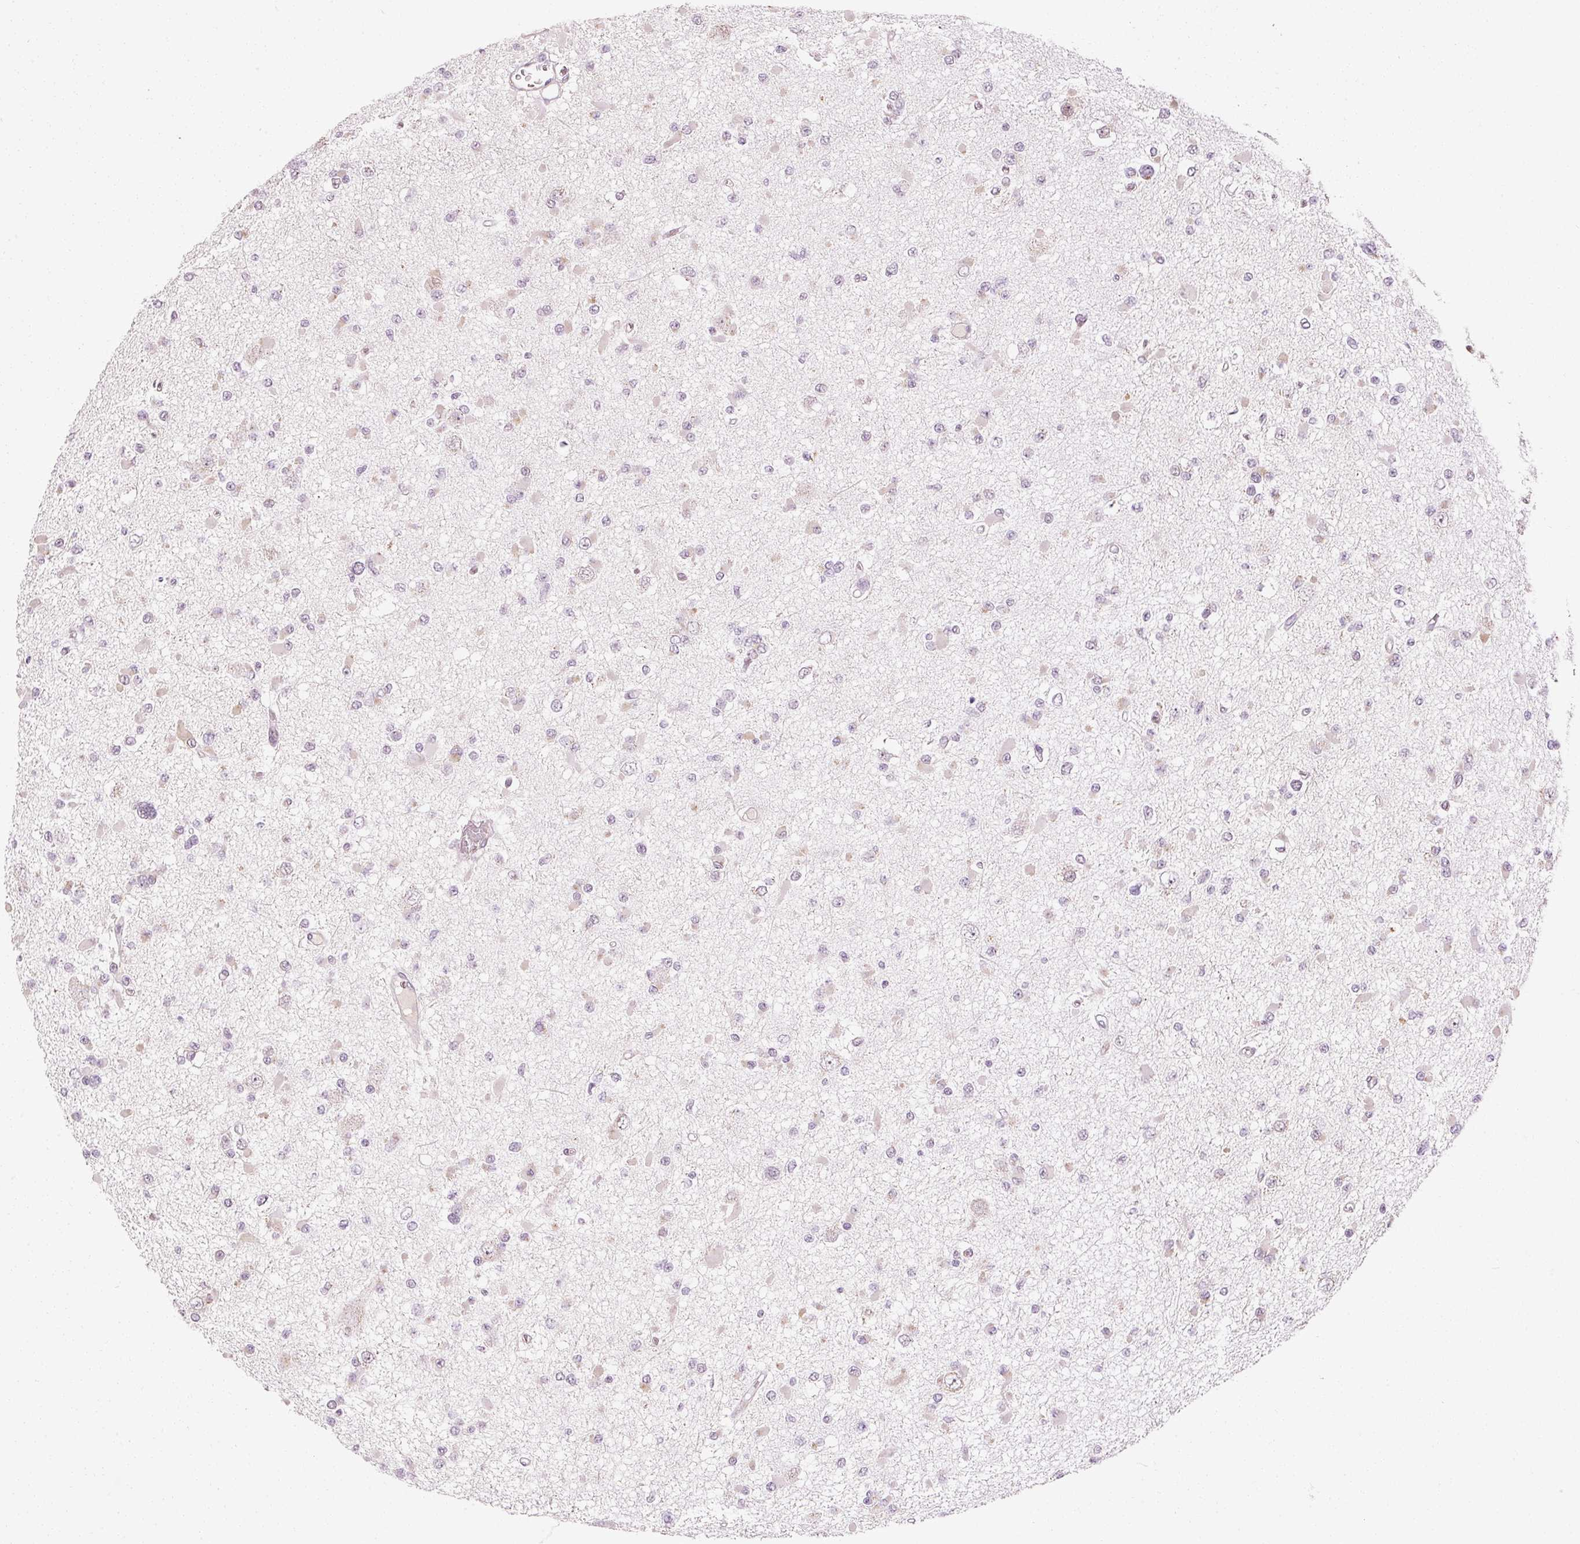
{"staining": {"intensity": "negative", "quantity": "none", "location": "none"}, "tissue": "glioma", "cell_type": "Tumor cells", "image_type": "cancer", "snomed": [{"axis": "morphology", "description": "Glioma, malignant, Low grade"}, {"axis": "topography", "description": "Brain"}], "caption": "Malignant glioma (low-grade) was stained to show a protein in brown. There is no significant expression in tumor cells.", "gene": "ANKRD20A1", "patient": {"sex": "female", "age": 22}}